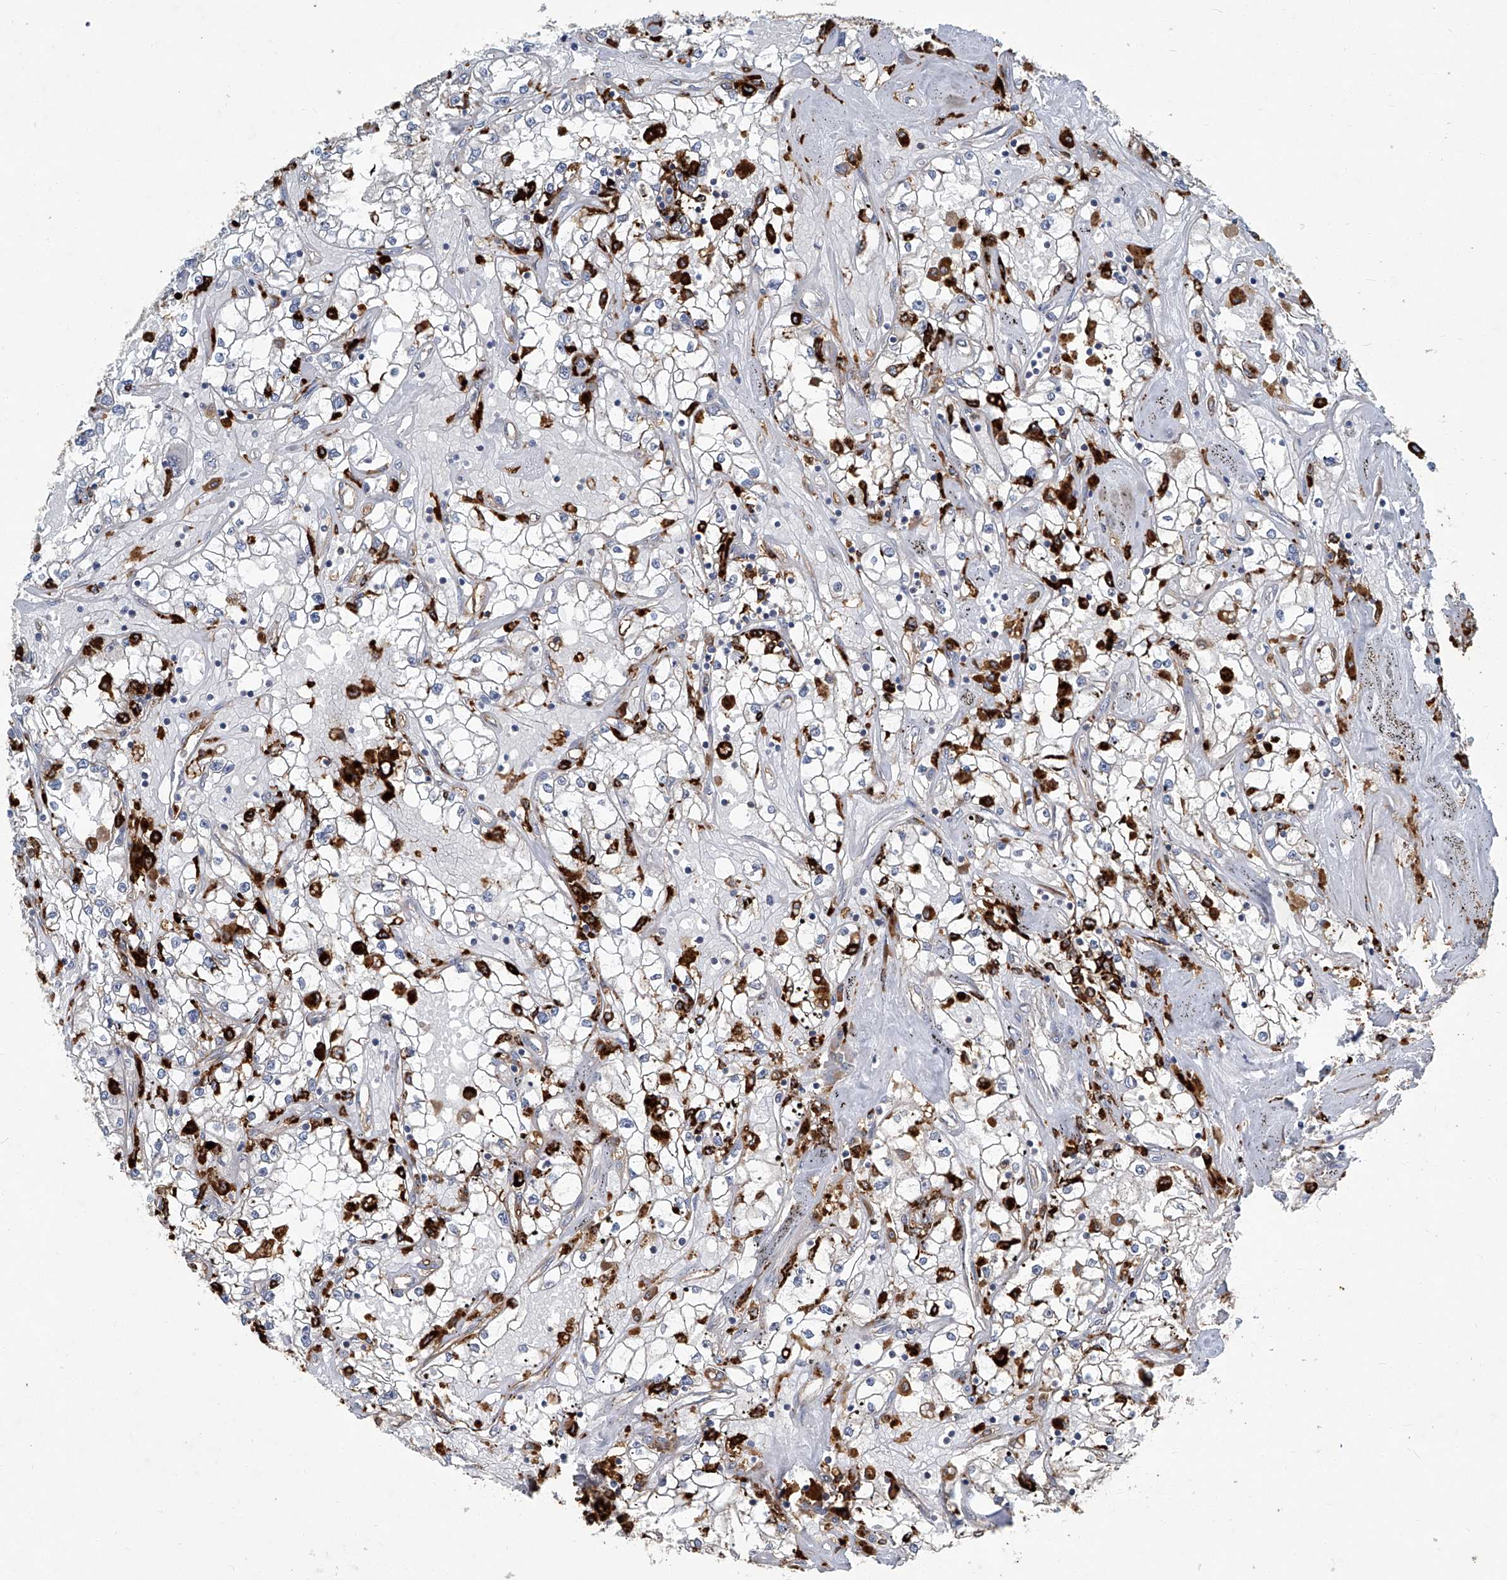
{"staining": {"intensity": "negative", "quantity": "none", "location": "none"}, "tissue": "renal cancer", "cell_type": "Tumor cells", "image_type": "cancer", "snomed": [{"axis": "morphology", "description": "Adenocarcinoma, NOS"}, {"axis": "topography", "description": "Kidney"}], "caption": "A histopathology image of human renal cancer is negative for staining in tumor cells.", "gene": "FAM167A", "patient": {"sex": "male", "age": 56}}